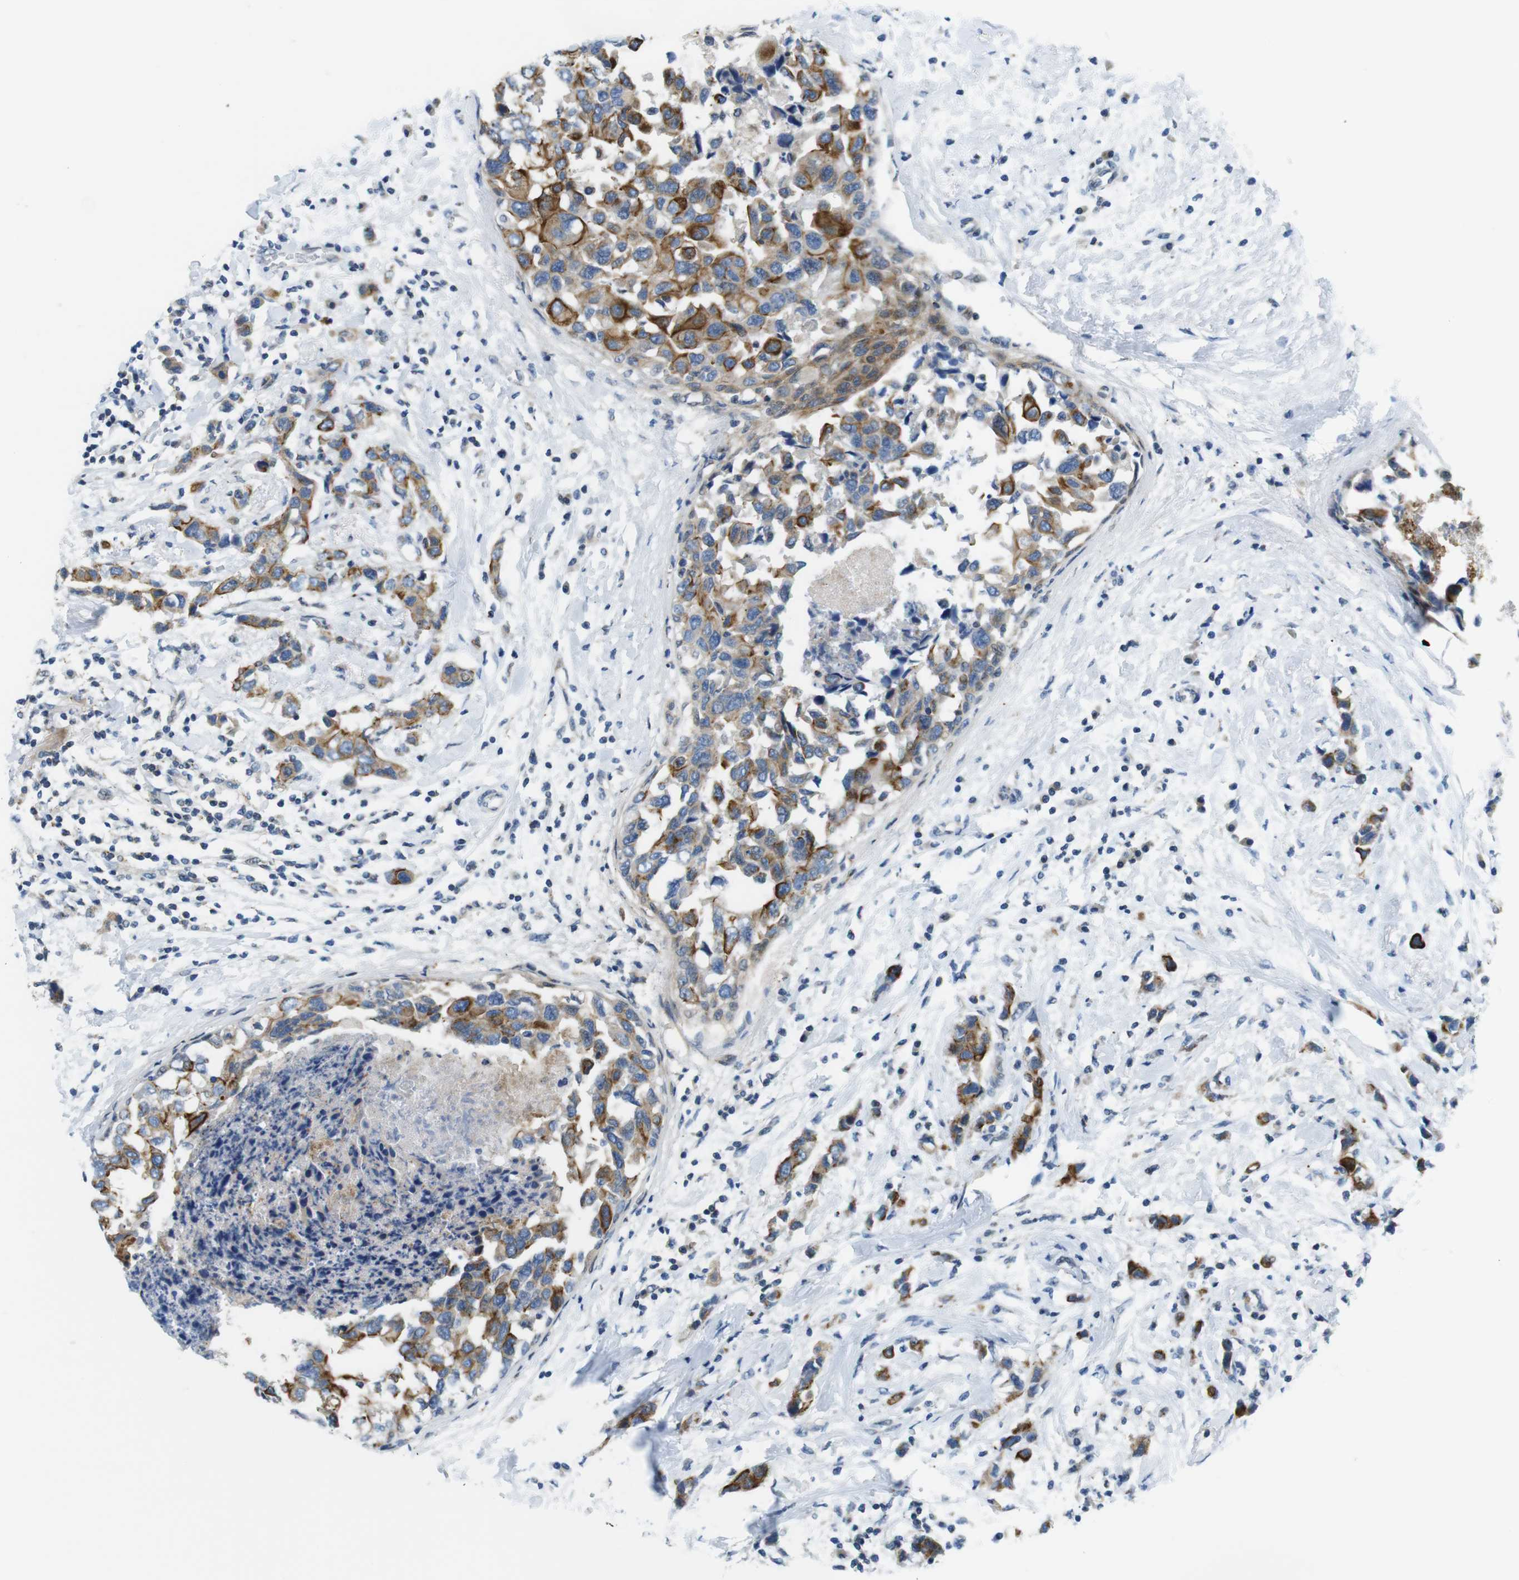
{"staining": {"intensity": "moderate", "quantity": ">75%", "location": "cytoplasmic/membranous"}, "tissue": "breast cancer", "cell_type": "Tumor cells", "image_type": "cancer", "snomed": [{"axis": "morphology", "description": "Normal tissue, NOS"}, {"axis": "morphology", "description": "Duct carcinoma"}, {"axis": "topography", "description": "Breast"}], "caption": "The photomicrograph shows immunohistochemical staining of breast cancer. There is moderate cytoplasmic/membranous positivity is present in approximately >75% of tumor cells.", "gene": "ZDHHC3", "patient": {"sex": "female", "age": 50}}